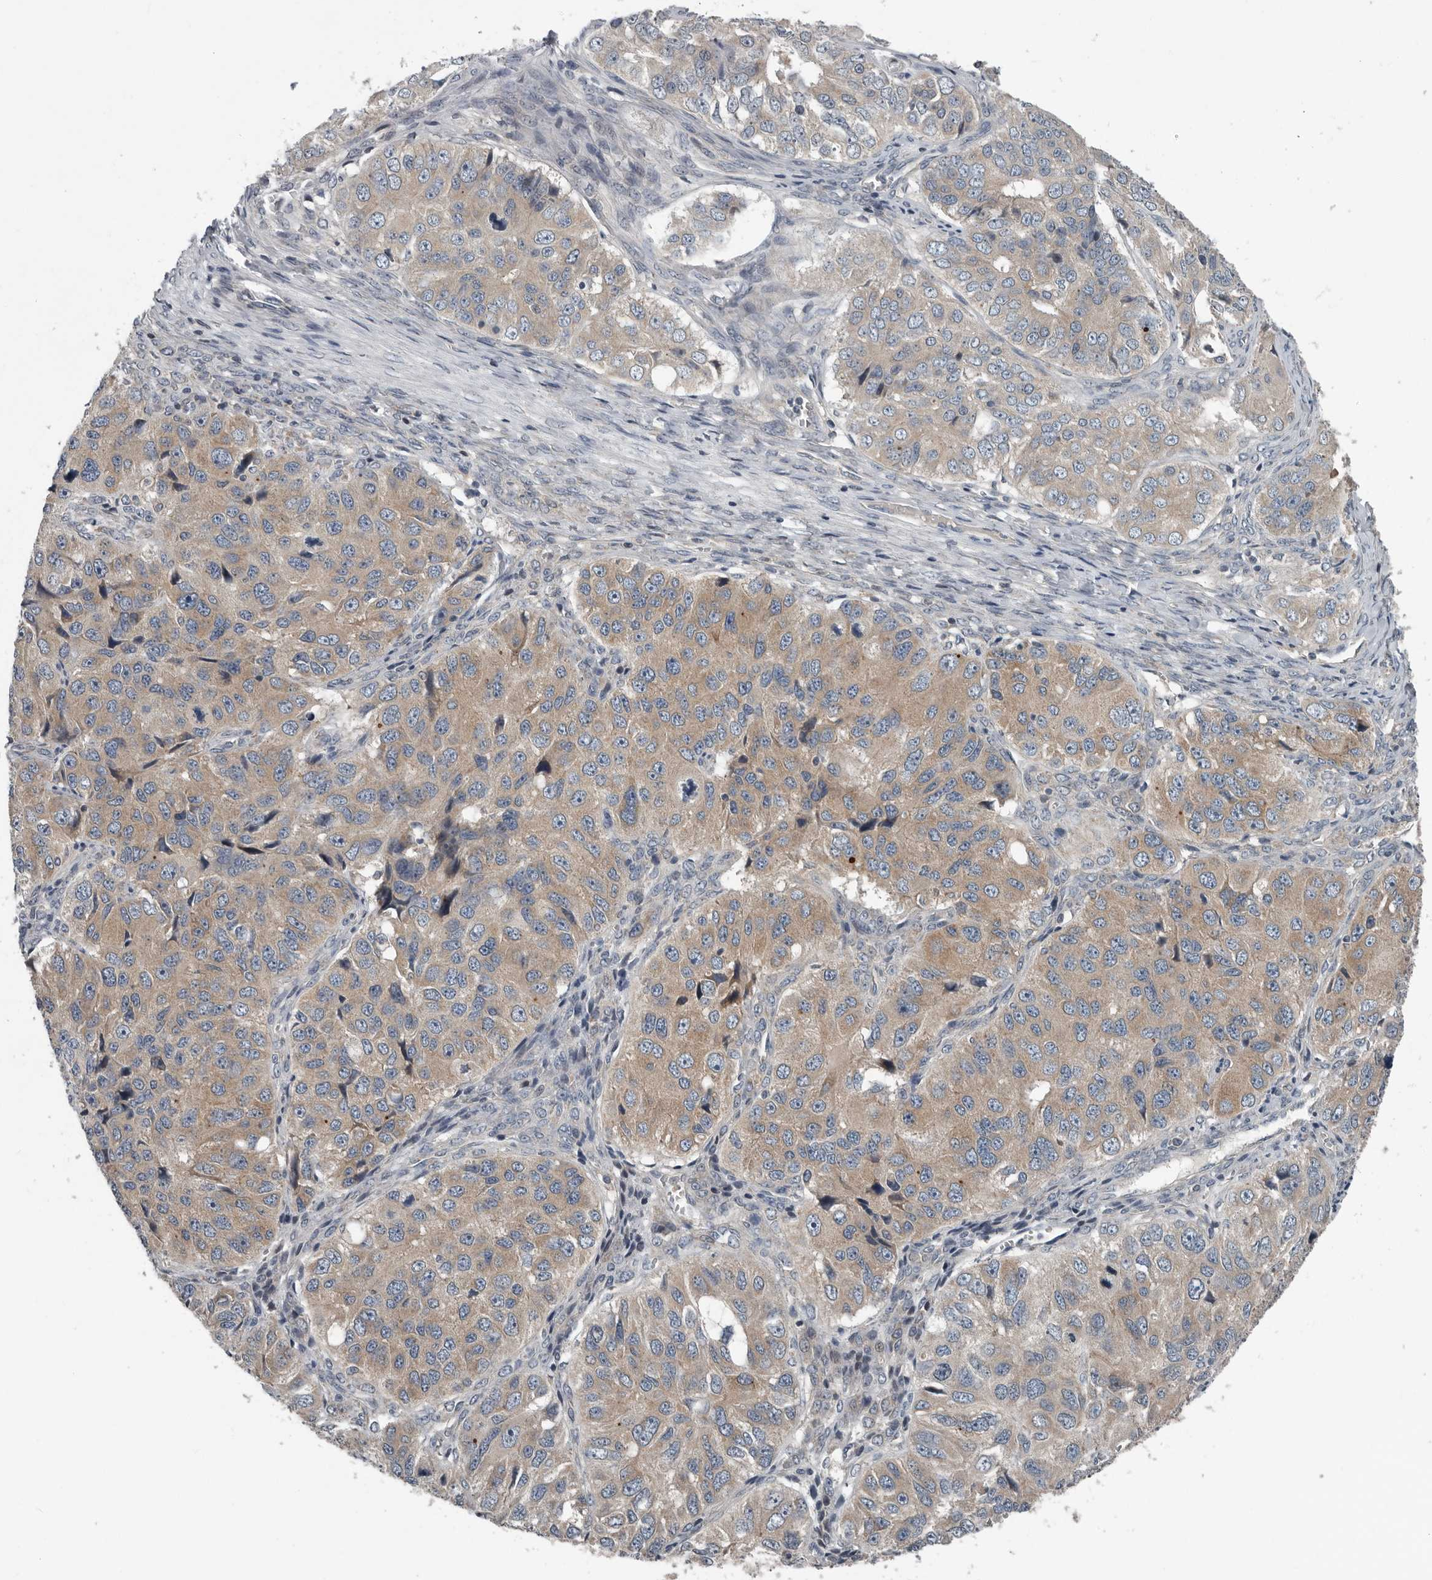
{"staining": {"intensity": "weak", "quantity": ">75%", "location": "cytoplasmic/membranous"}, "tissue": "ovarian cancer", "cell_type": "Tumor cells", "image_type": "cancer", "snomed": [{"axis": "morphology", "description": "Carcinoma, endometroid"}, {"axis": "topography", "description": "Ovary"}], "caption": "The image displays immunohistochemical staining of ovarian endometroid carcinoma. There is weak cytoplasmic/membranous staining is appreciated in approximately >75% of tumor cells.", "gene": "TMEM199", "patient": {"sex": "female", "age": 51}}